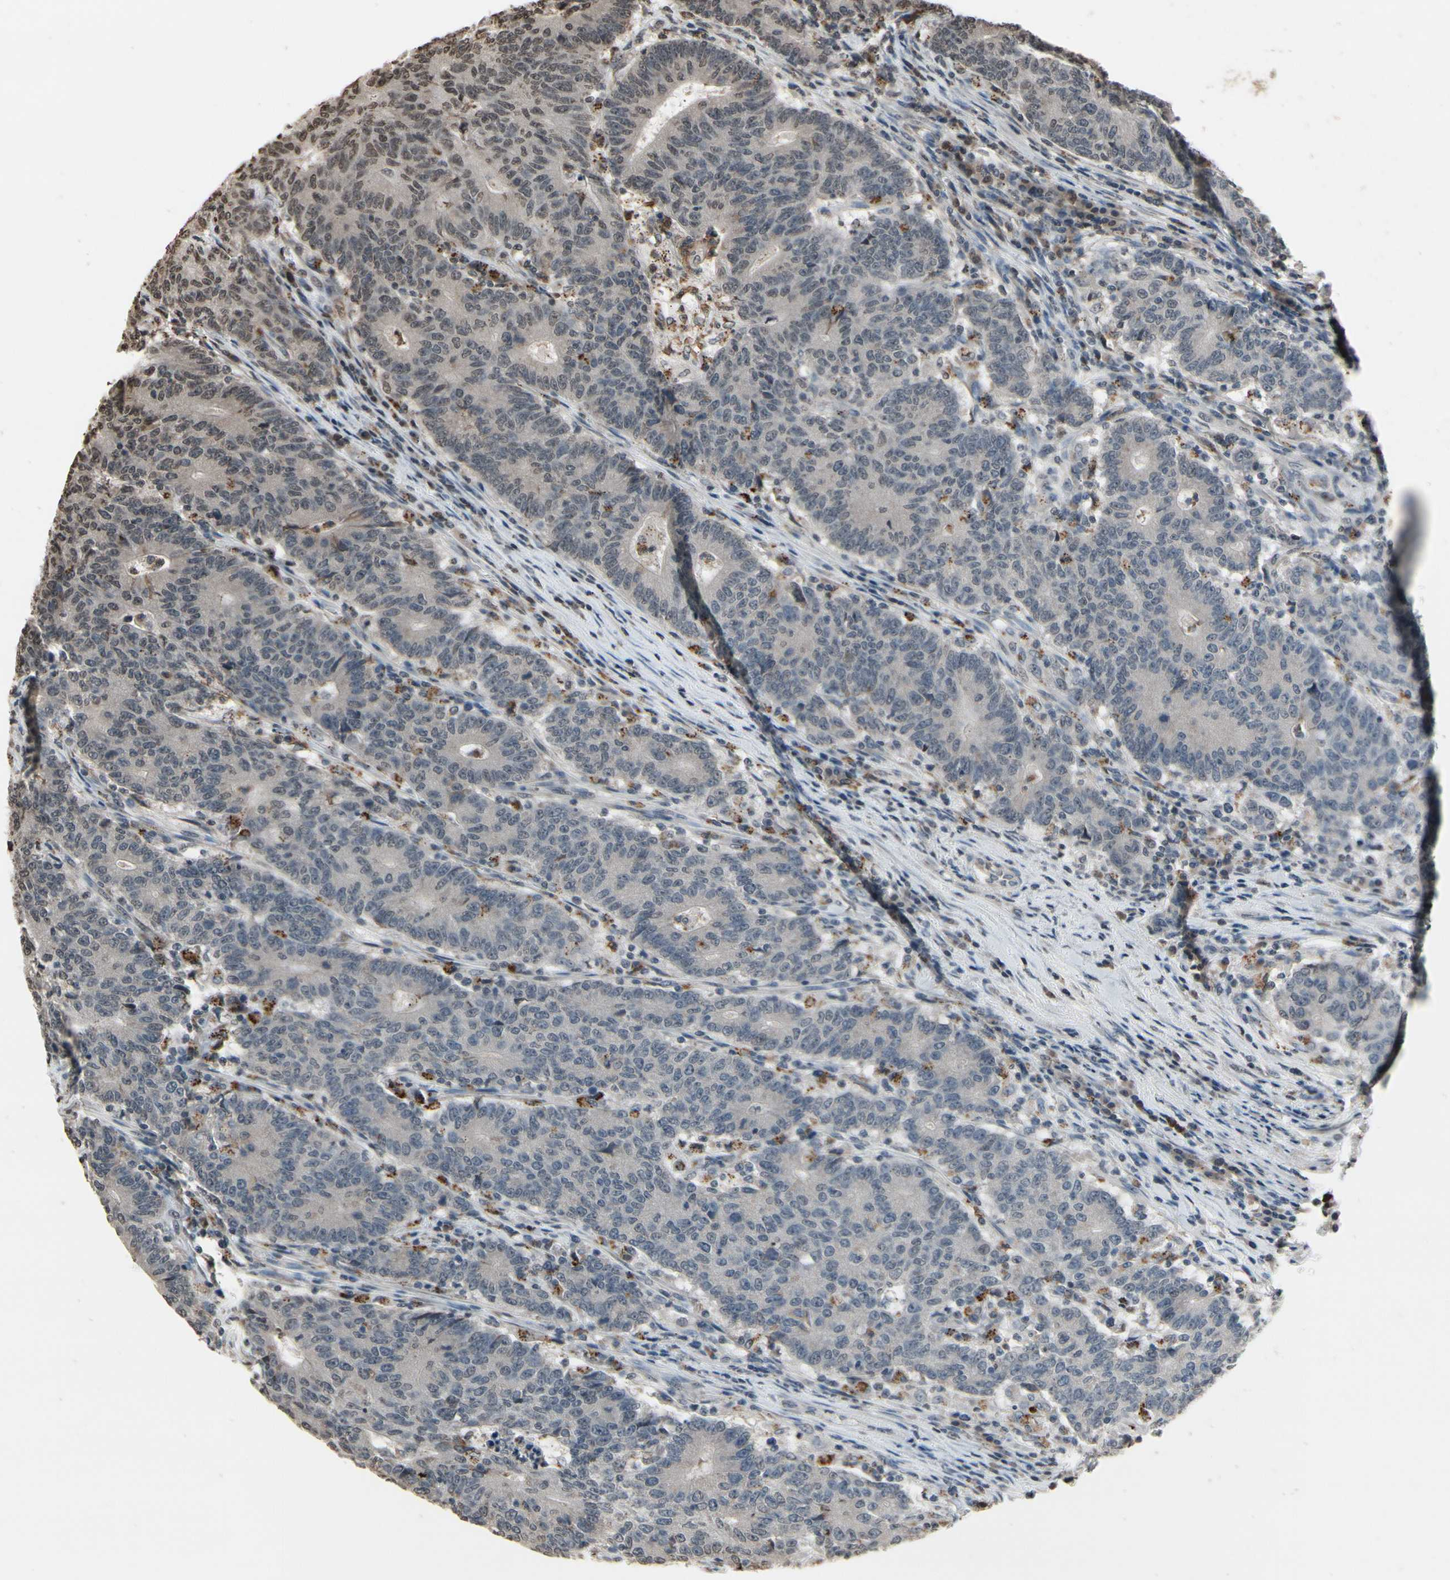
{"staining": {"intensity": "negative", "quantity": "none", "location": "none"}, "tissue": "colorectal cancer", "cell_type": "Tumor cells", "image_type": "cancer", "snomed": [{"axis": "morphology", "description": "Normal tissue, NOS"}, {"axis": "morphology", "description": "Adenocarcinoma, NOS"}, {"axis": "topography", "description": "Colon"}], "caption": "Tumor cells are negative for protein expression in human colorectal cancer.", "gene": "HIPK2", "patient": {"sex": "female", "age": 75}}